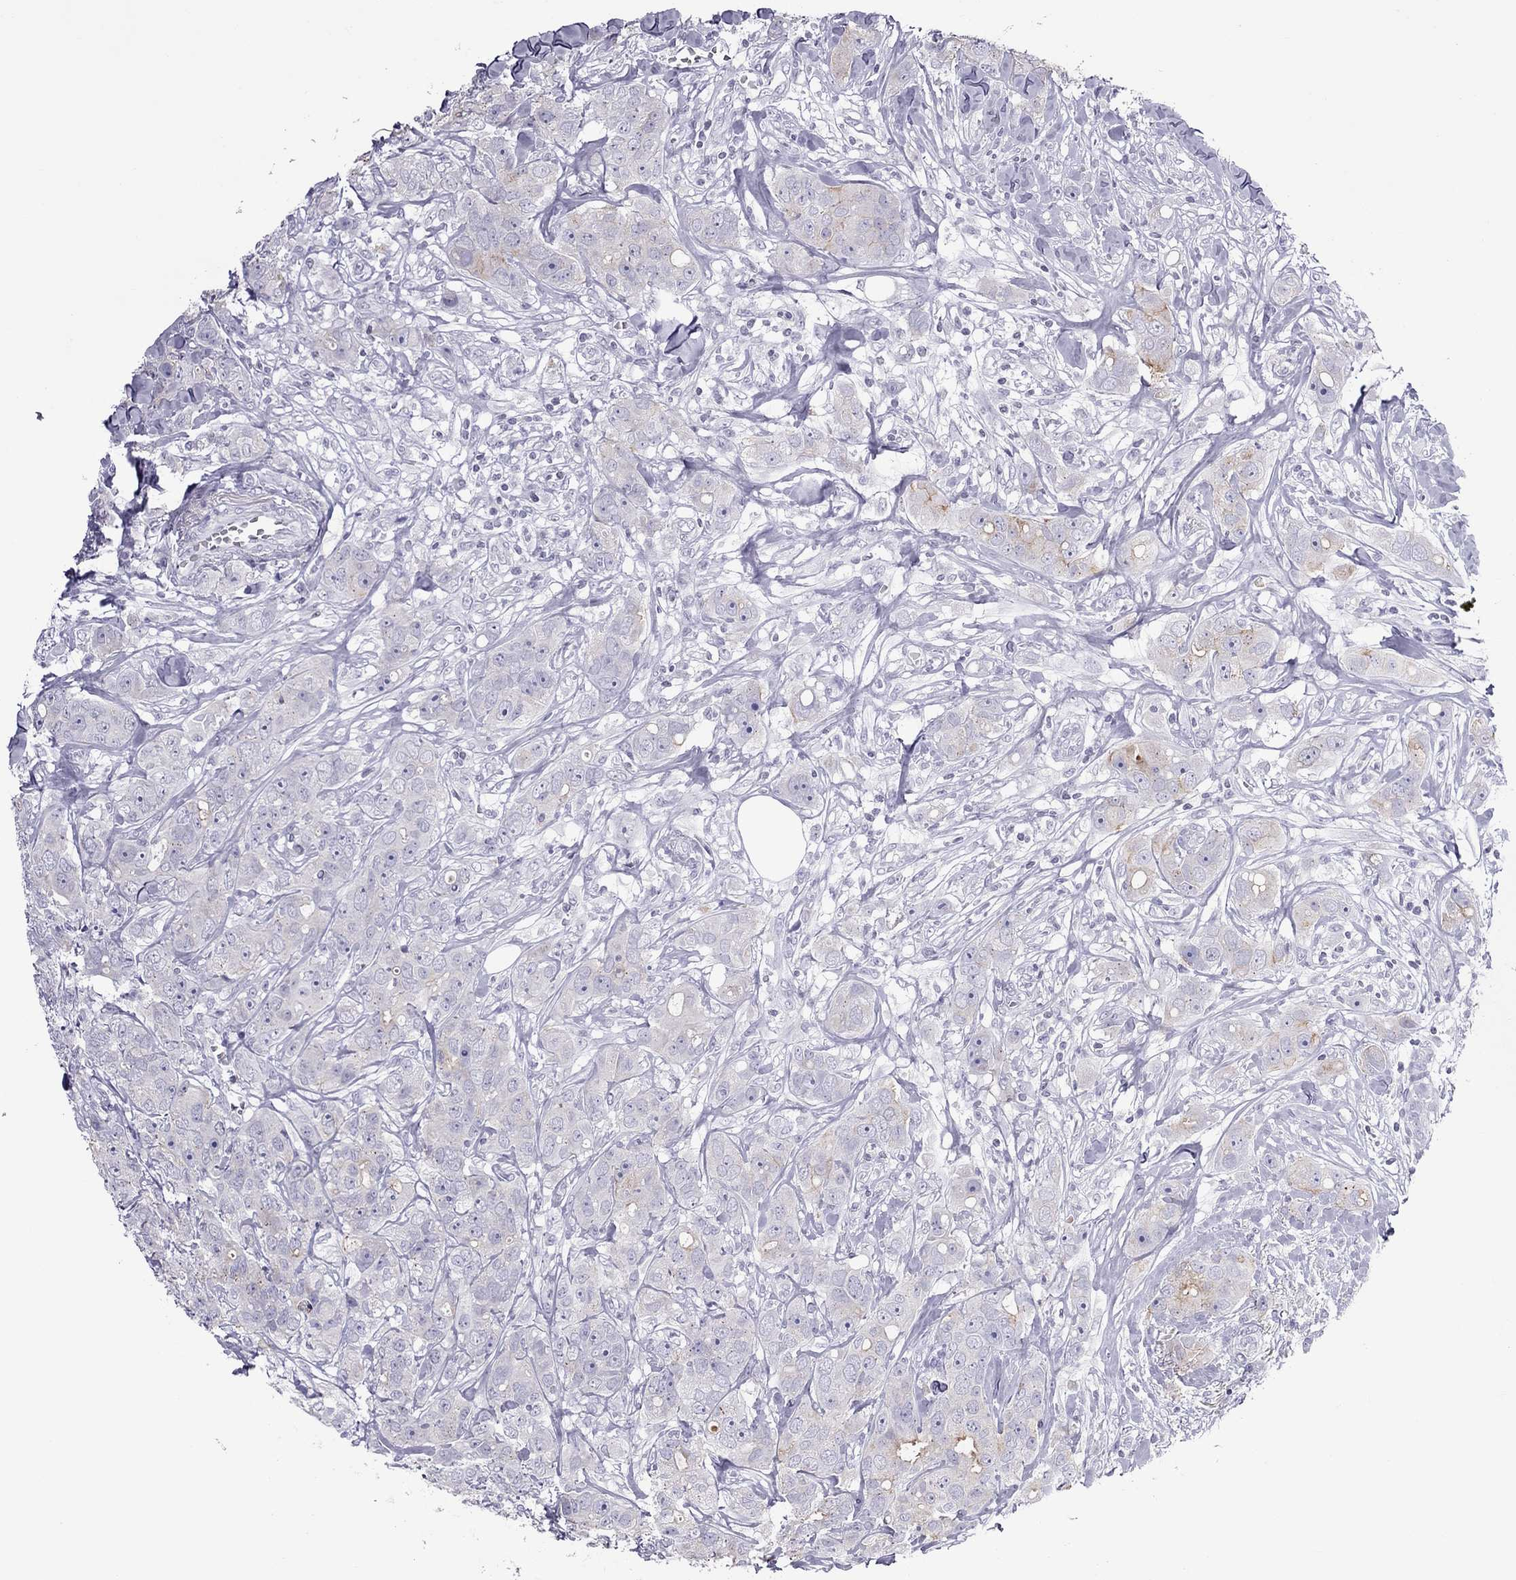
{"staining": {"intensity": "weak", "quantity": "25%-75%", "location": "cytoplasmic/membranous"}, "tissue": "breast cancer", "cell_type": "Tumor cells", "image_type": "cancer", "snomed": [{"axis": "morphology", "description": "Duct carcinoma"}, {"axis": "topography", "description": "Breast"}], "caption": "Protein staining shows weak cytoplasmic/membranous staining in approximately 25%-75% of tumor cells in breast cancer.", "gene": "TEX14", "patient": {"sex": "female", "age": 43}}